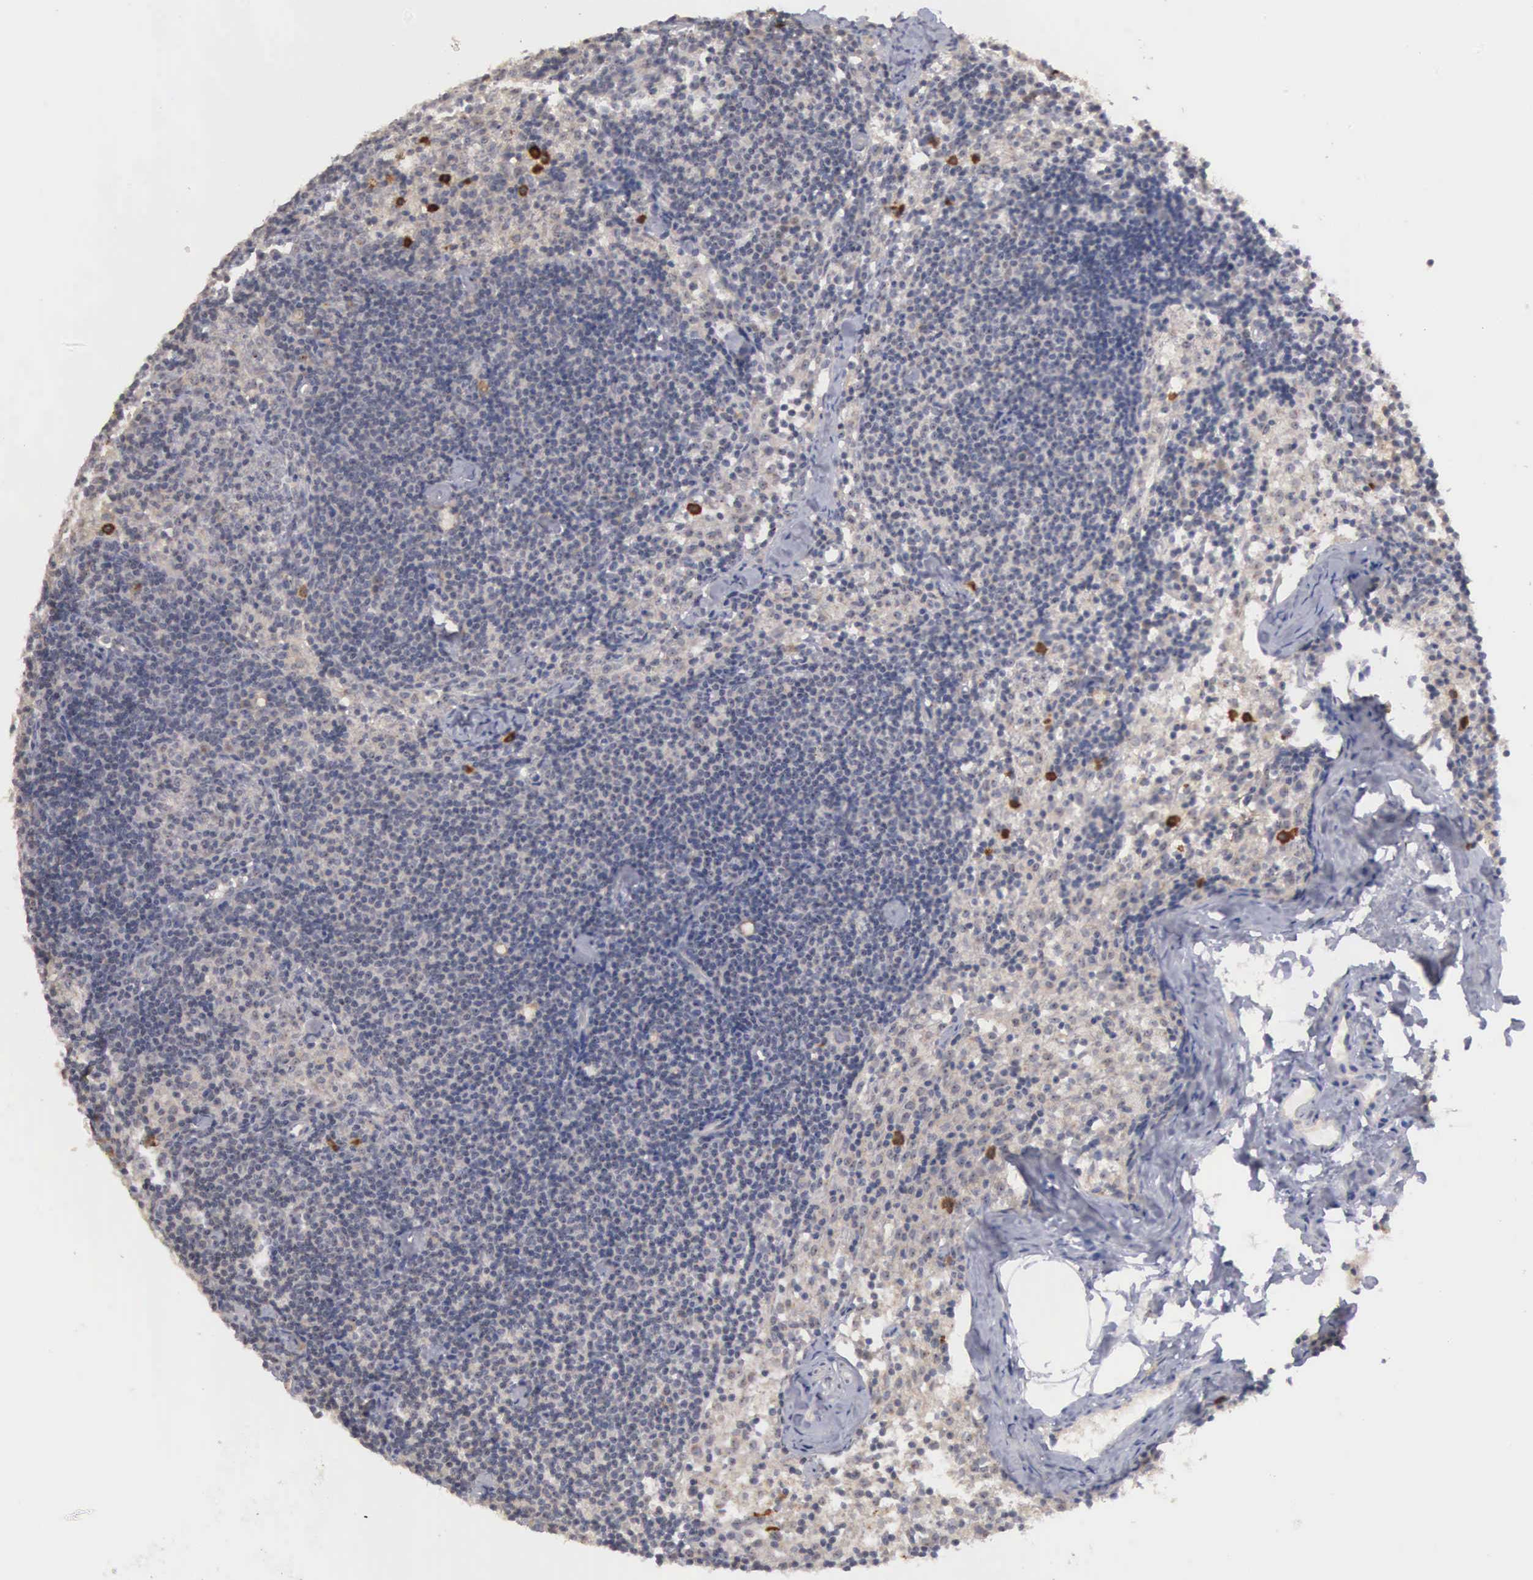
{"staining": {"intensity": "weak", "quantity": "<25%", "location": "cytoplasmic/membranous,nuclear"}, "tissue": "lymph node", "cell_type": "Germinal center cells", "image_type": "normal", "snomed": [{"axis": "morphology", "description": "Normal tissue, NOS"}, {"axis": "topography", "description": "Lymph node"}], "caption": "DAB (3,3'-diaminobenzidine) immunohistochemical staining of benign lymph node demonstrates no significant expression in germinal center cells. (Brightfield microscopy of DAB immunohistochemistry at high magnification).", "gene": "AMN", "patient": {"sex": "female", "age": 35}}